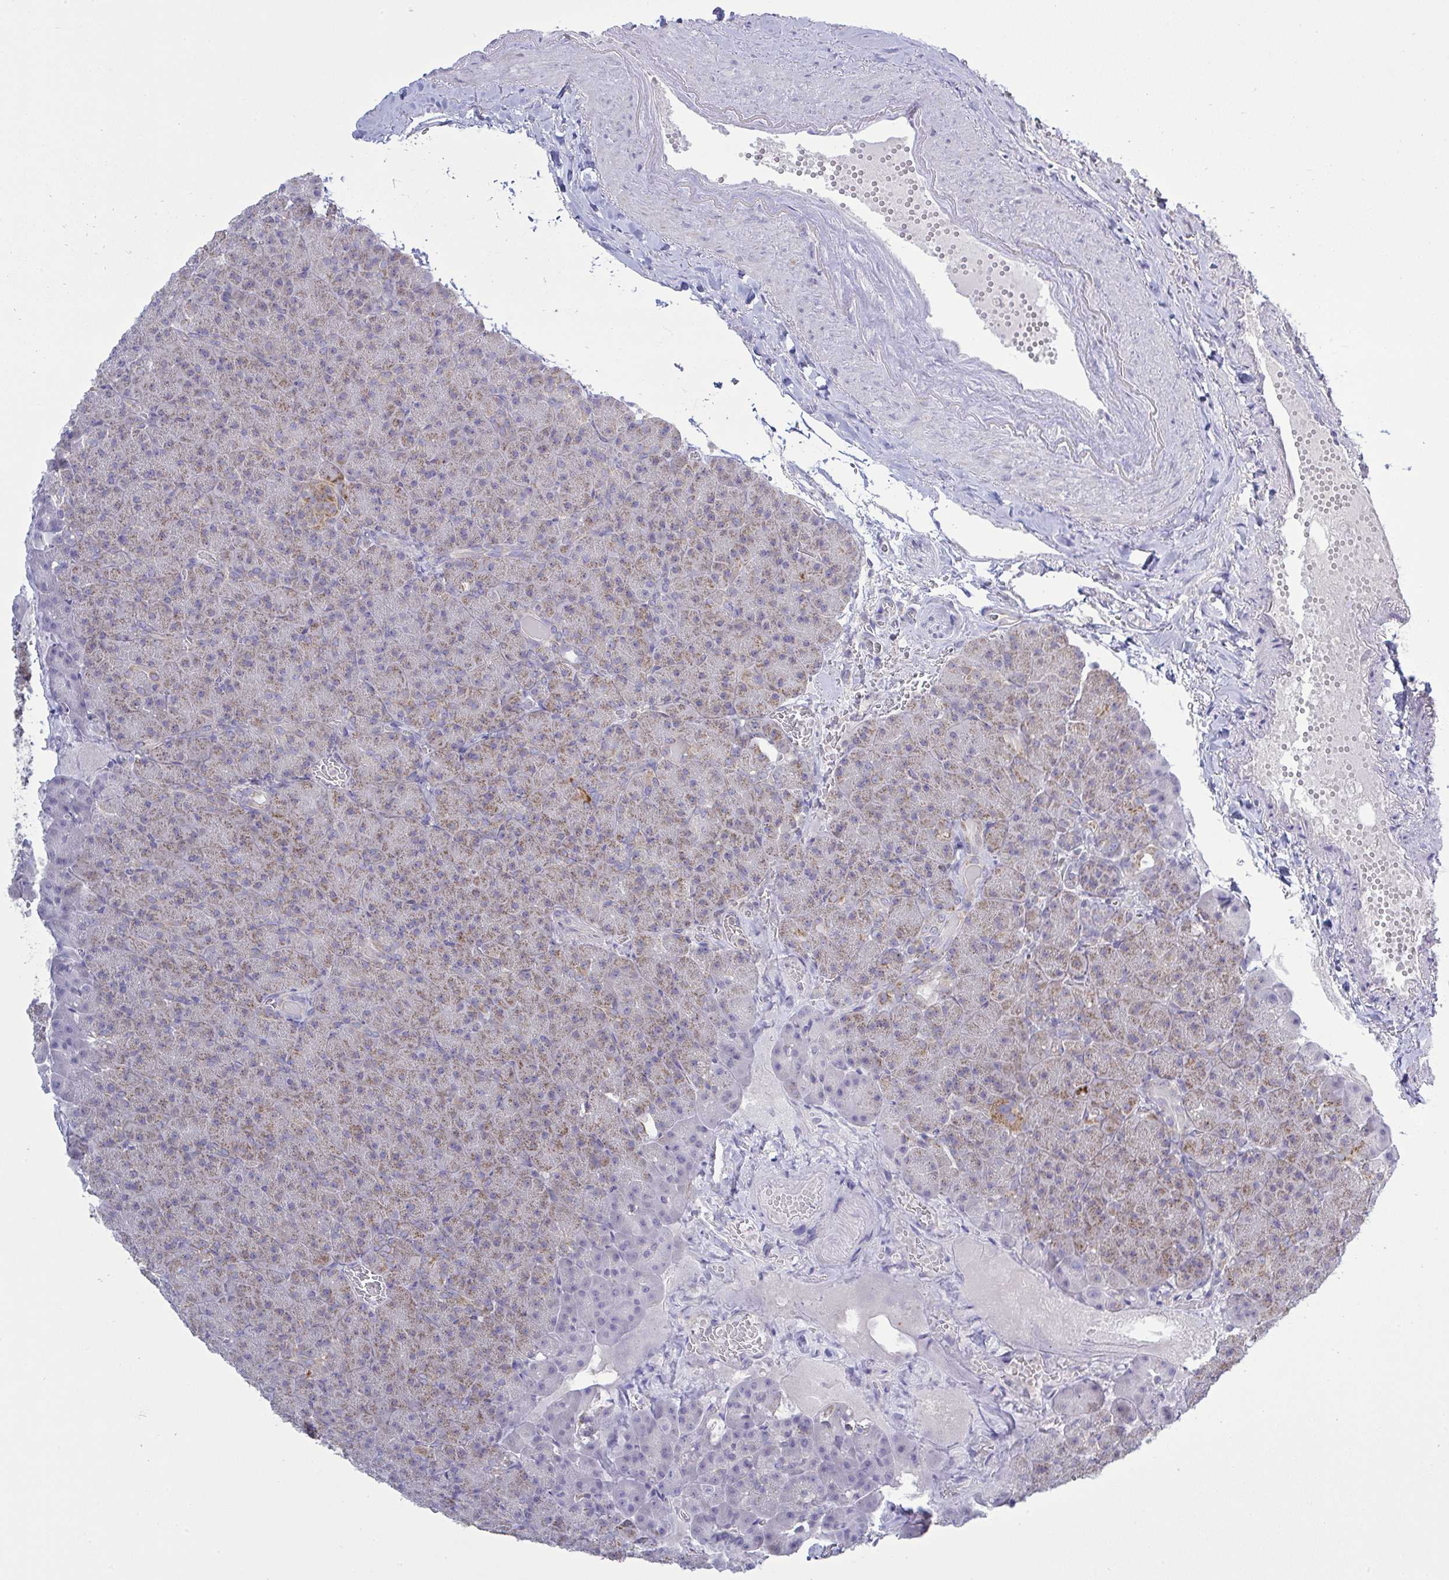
{"staining": {"intensity": "moderate", "quantity": ">75%", "location": "cytoplasmic/membranous"}, "tissue": "pancreas", "cell_type": "Exocrine glandular cells", "image_type": "normal", "snomed": [{"axis": "morphology", "description": "Normal tissue, NOS"}, {"axis": "topography", "description": "Pancreas"}], "caption": "Immunohistochemistry of normal pancreas reveals medium levels of moderate cytoplasmic/membranous staining in about >75% of exocrine glandular cells.", "gene": "NDUFA7", "patient": {"sex": "female", "age": 74}}